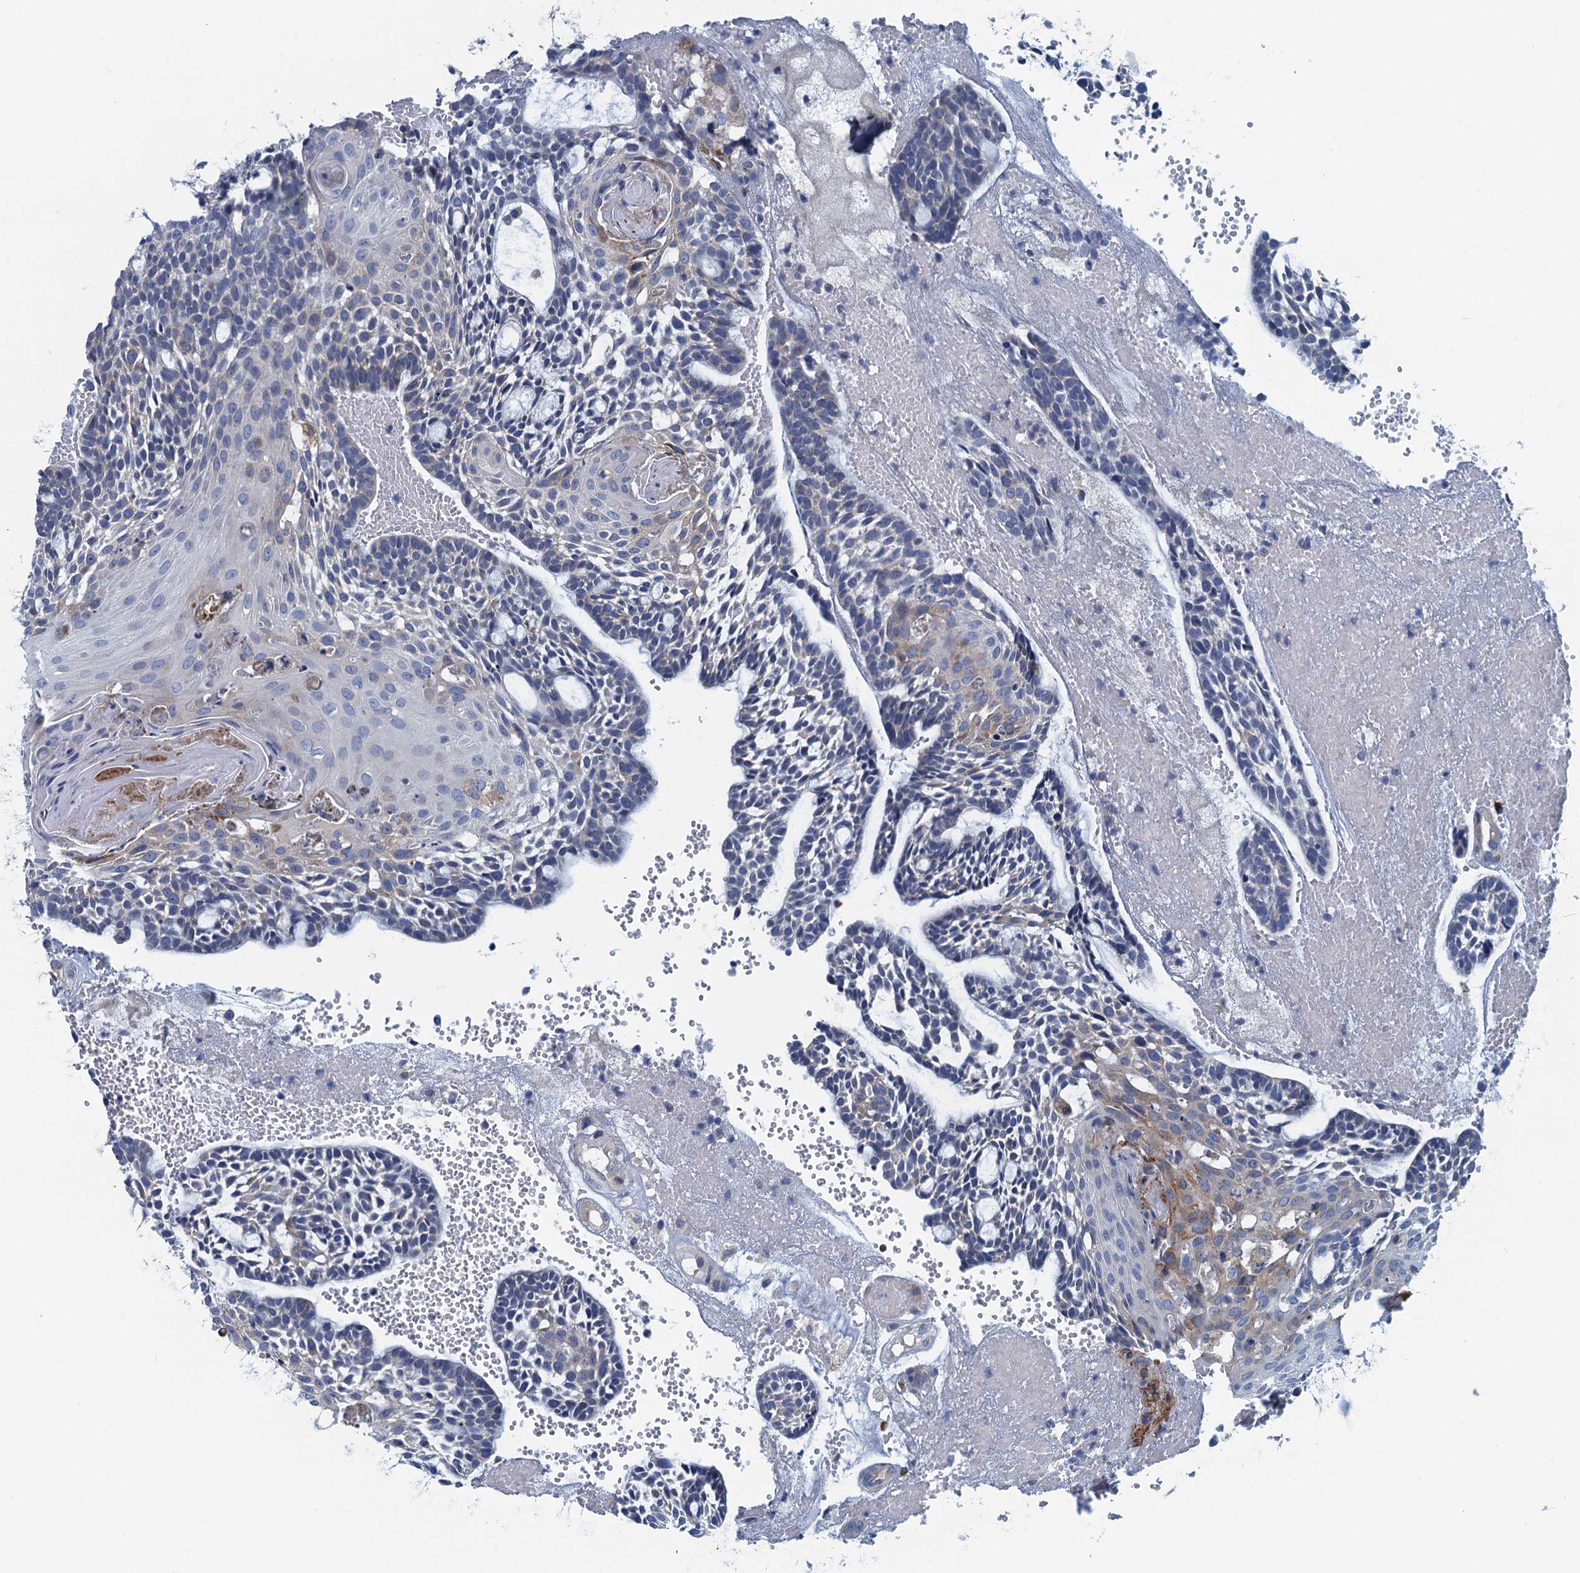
{"staining": {"intensity": "weak", "quantity": "<25%", "location": "cytoplasmic/membranous"}, "tissue": "head and neck cancer", "cell_type": "Tumor cells", "image_type": "cancer", "snomed": [{"axis": "morphology", "description": "Adenocarcinoma, NOS"}, {"axis": "topography", "description": "Subcutis"}, {"axis": "topography", "description": "Head-Neck"}], "caption": "Adenocarcinoma (head and neck) stained for a protein using immunohistochemistry demonstrates no positivity tumor cells.", "gene": "MYDGF", "patient": {"sex": "female", "age": 73}}